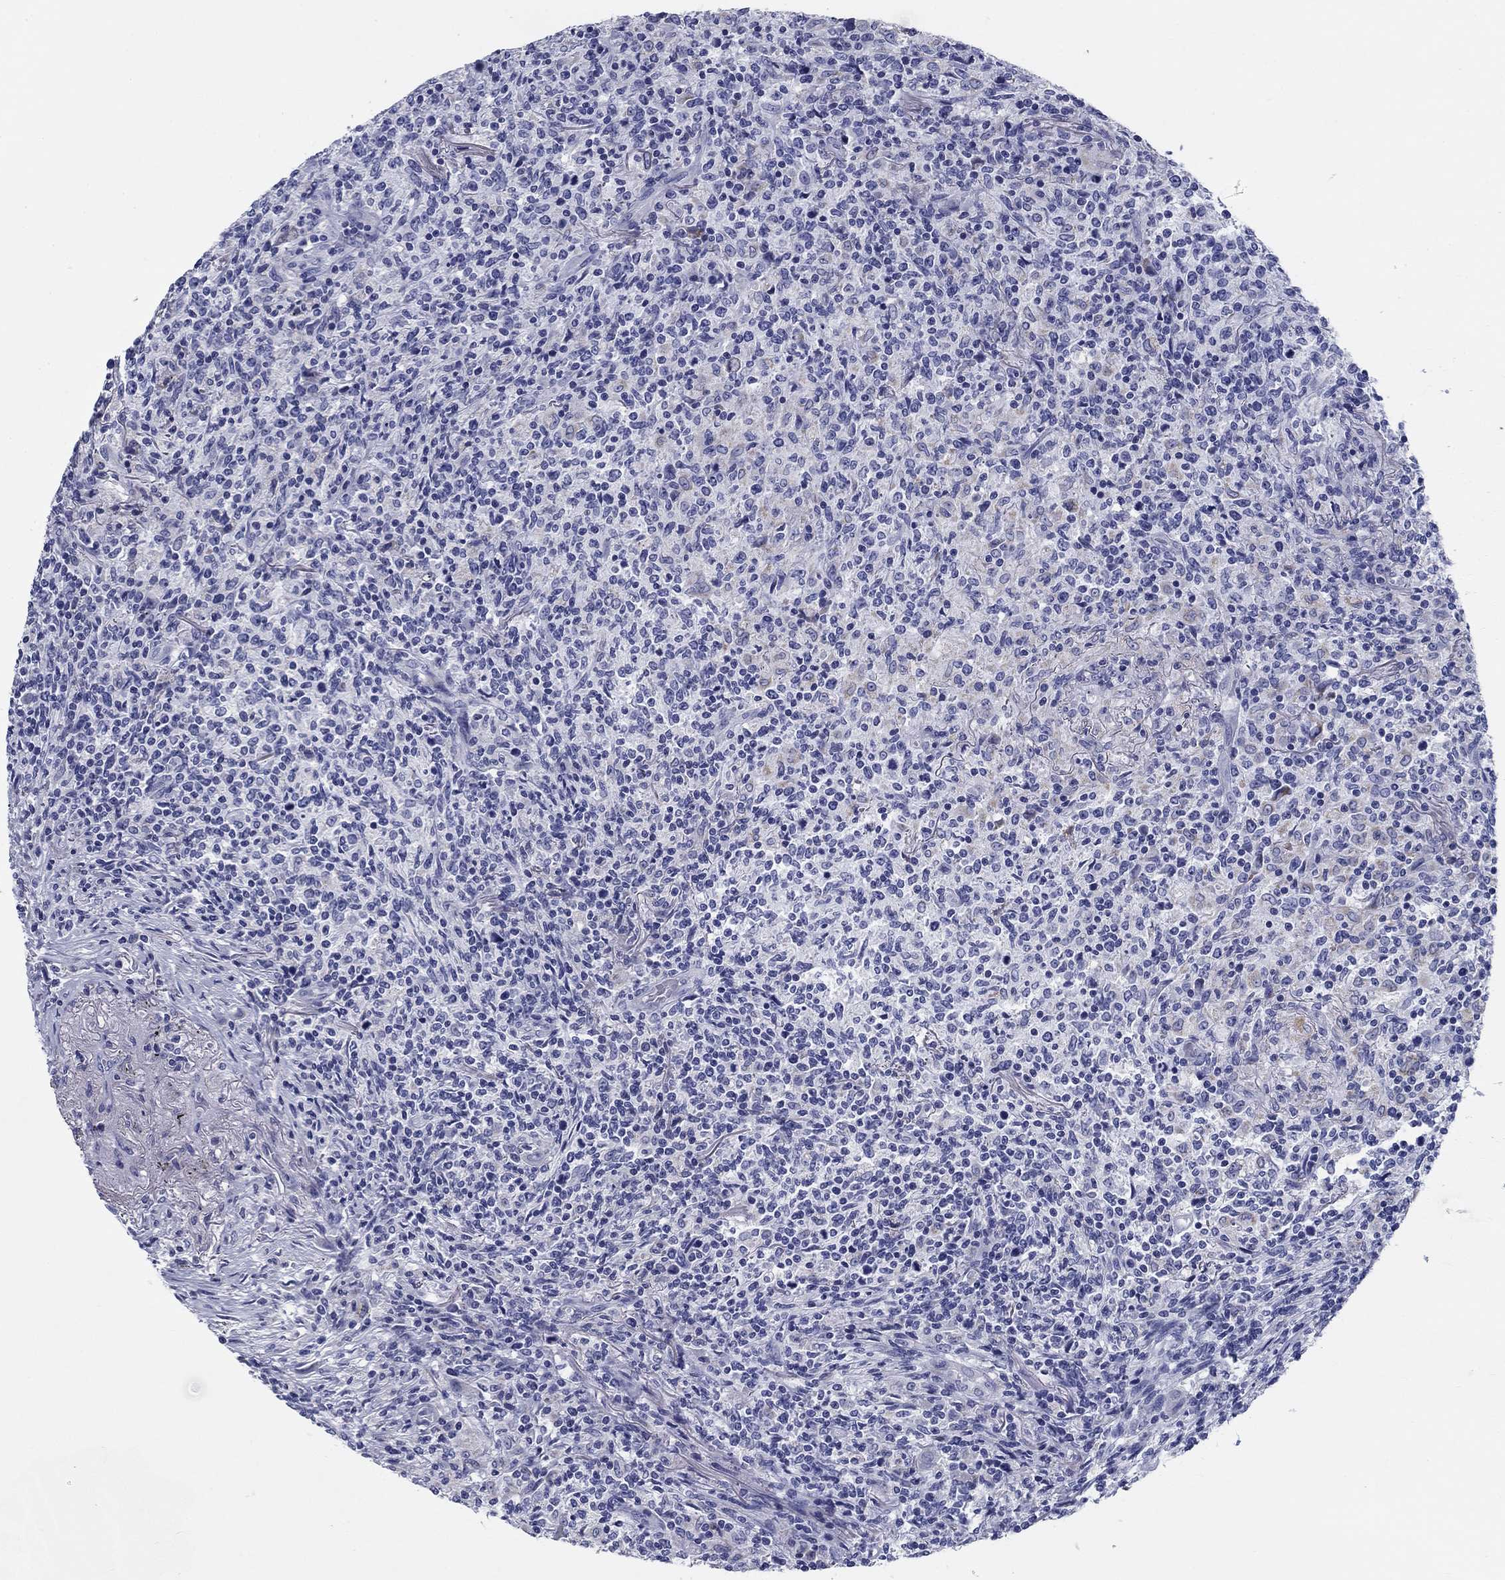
{"staining": {"intensity": "negative", "quantity": "none", "location": "none"}, "tissue": "lymphoma", "cell_type": "Tumor cells", "image_type": "cancer", "snomed": [{"axis": "morphology", "description": "Malignant lymphoma, non-Hodgkin's type, High grade"}, {"axis": "topography", "description": "Lung"}], "caption": "Histopathology image shows no significant protein expression in tumor cells of high-grade malignant lymphoma, non-Hodgkin's type.", "gene": "UPB1", "patient": {"sex": "male", "age": 79}}